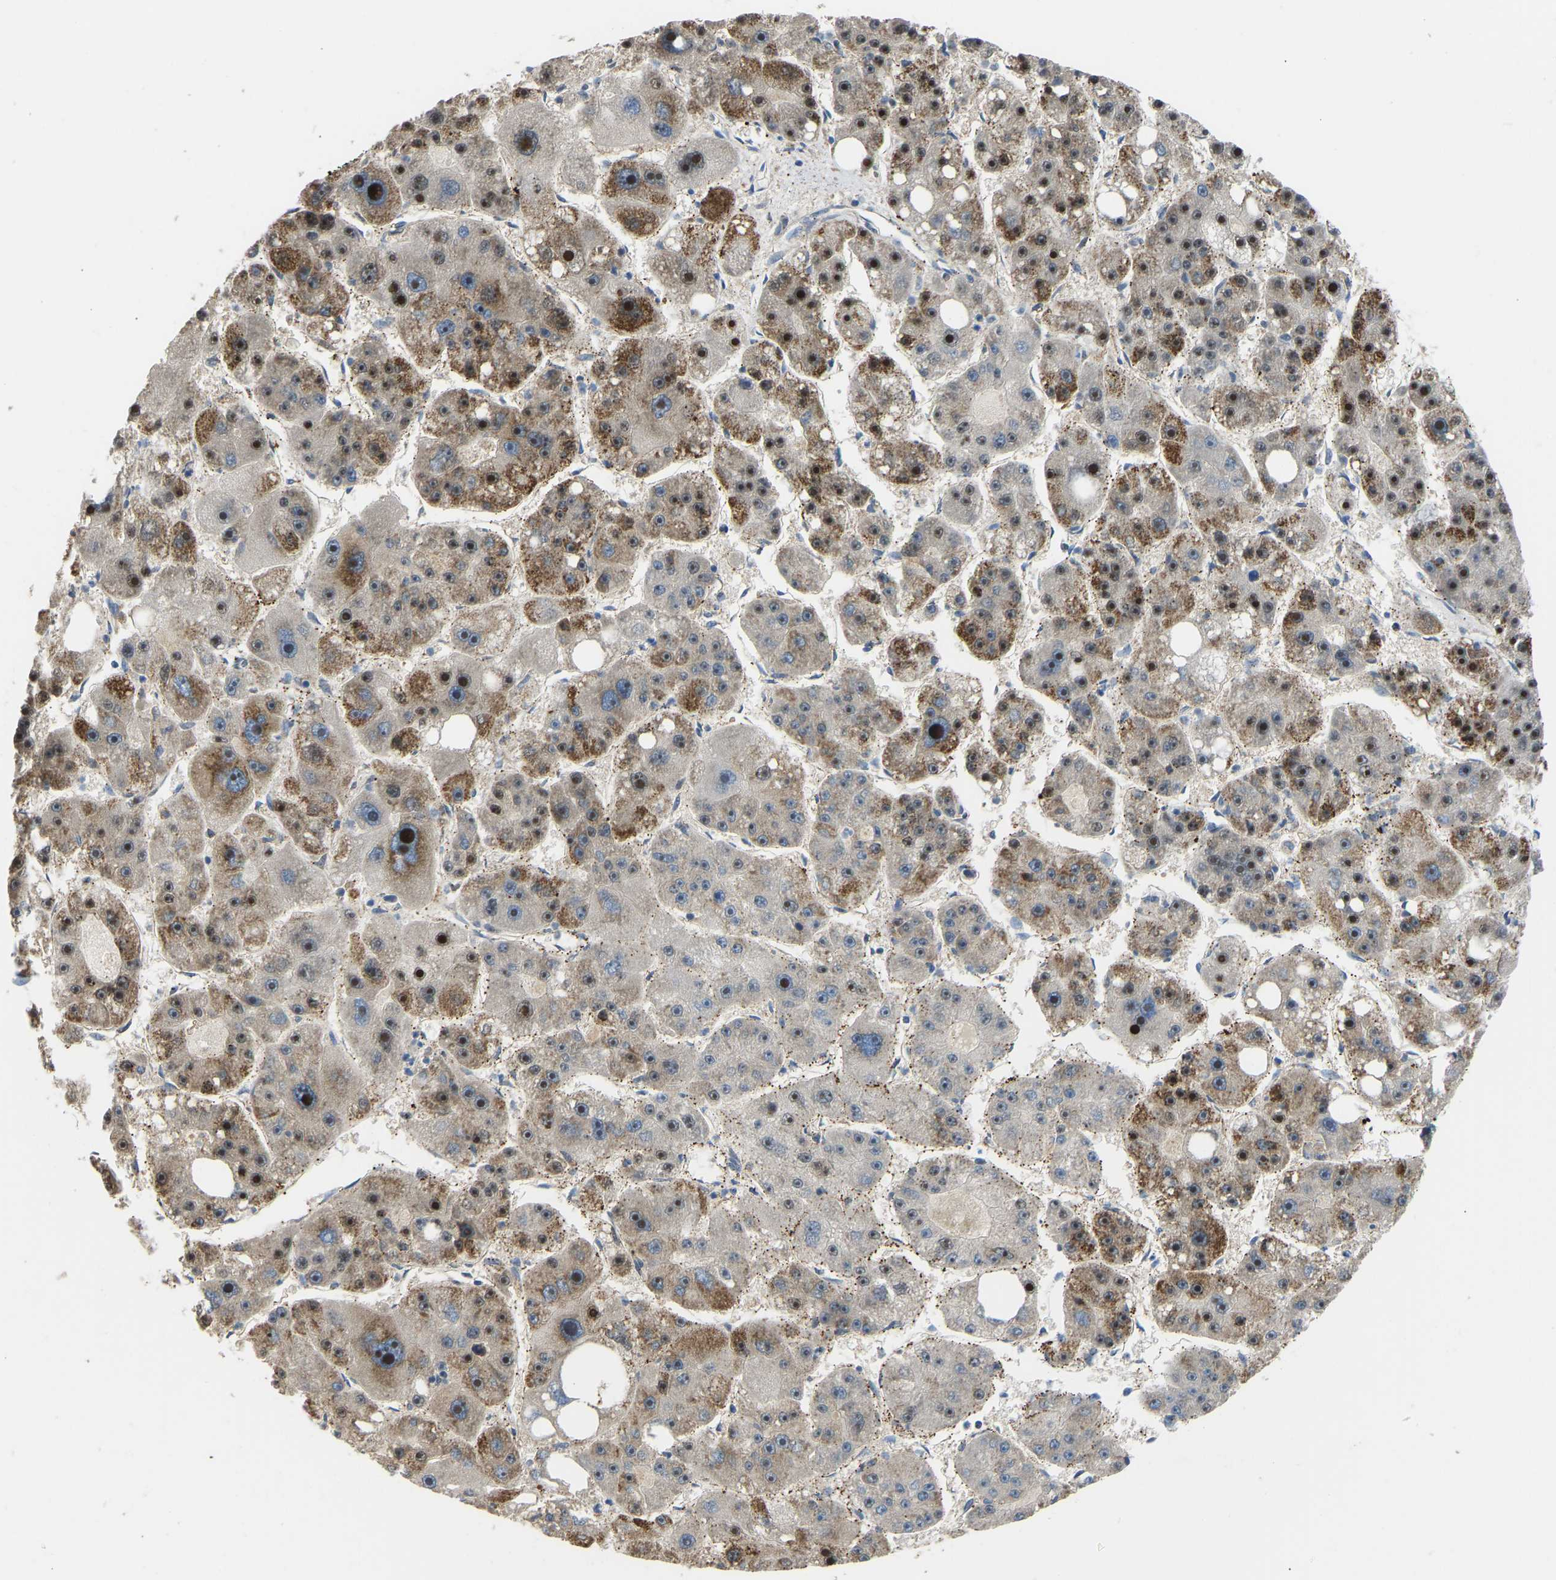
{"staining": {"intensity": "moderate", "quantity": "25%-75%", "location": "cytoplasmic/membranous,nuclear"}, "tissue": "liver cancer", "cell_type": "Tumor cells", "image_type": "cancer", "snomed": [{"axis": "morphology", "description": "Carcinoma, Hepatocellular, NOS"}, {"axis": "topography", "description": "Liver"}], "caption": "Immunohistochemical staining of hepatocellular carcinoma (liver) displays moderate cytoplasmic/membranous and nuclear protein expression in approximately 25%-75% of tumor cells.", "gene": "RBP1", "patient": {"sex": "female", "age": 61}}